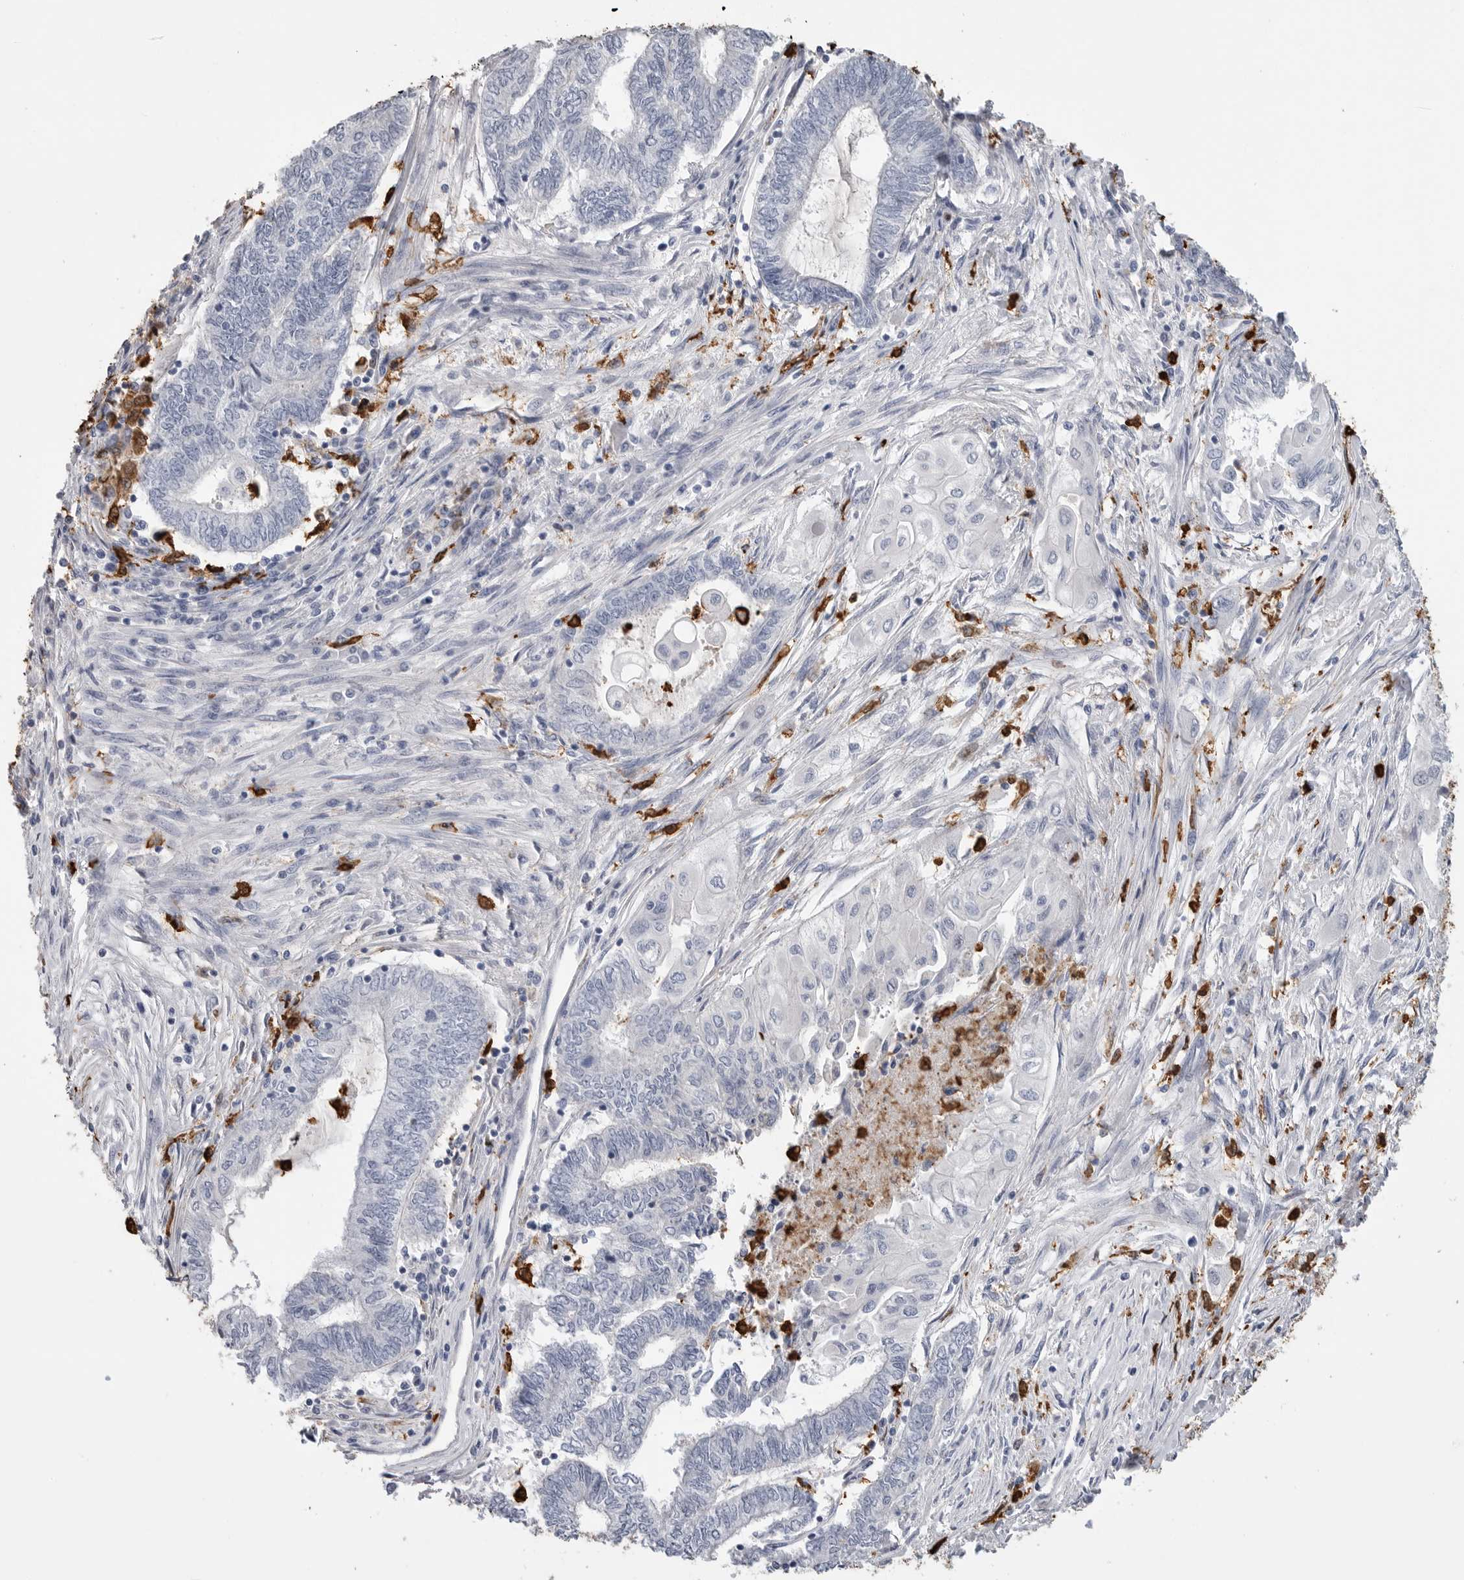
{"staining": {"intensity": "negative", "quantity": "none", "location": "none"}, "tissue": "endometrial cancer", "cell_type": "Tumor cells", "image_type": "cancer", "snomed": [{"axis": "morphology", "description": "Adenocarcinoma, NOS"}, {"axis": "topography", "description": "Uterus"}, {"axis": "topography", "description": "Endometrium"}], "caption": "Photomicrograph shows no protein staining in tumor cells of endometrial adenocarcinoma tissue. (DAB IHC, high magnification).", "gene": "CYB561D1", "patient": {"sex": "female", "age": 70}}